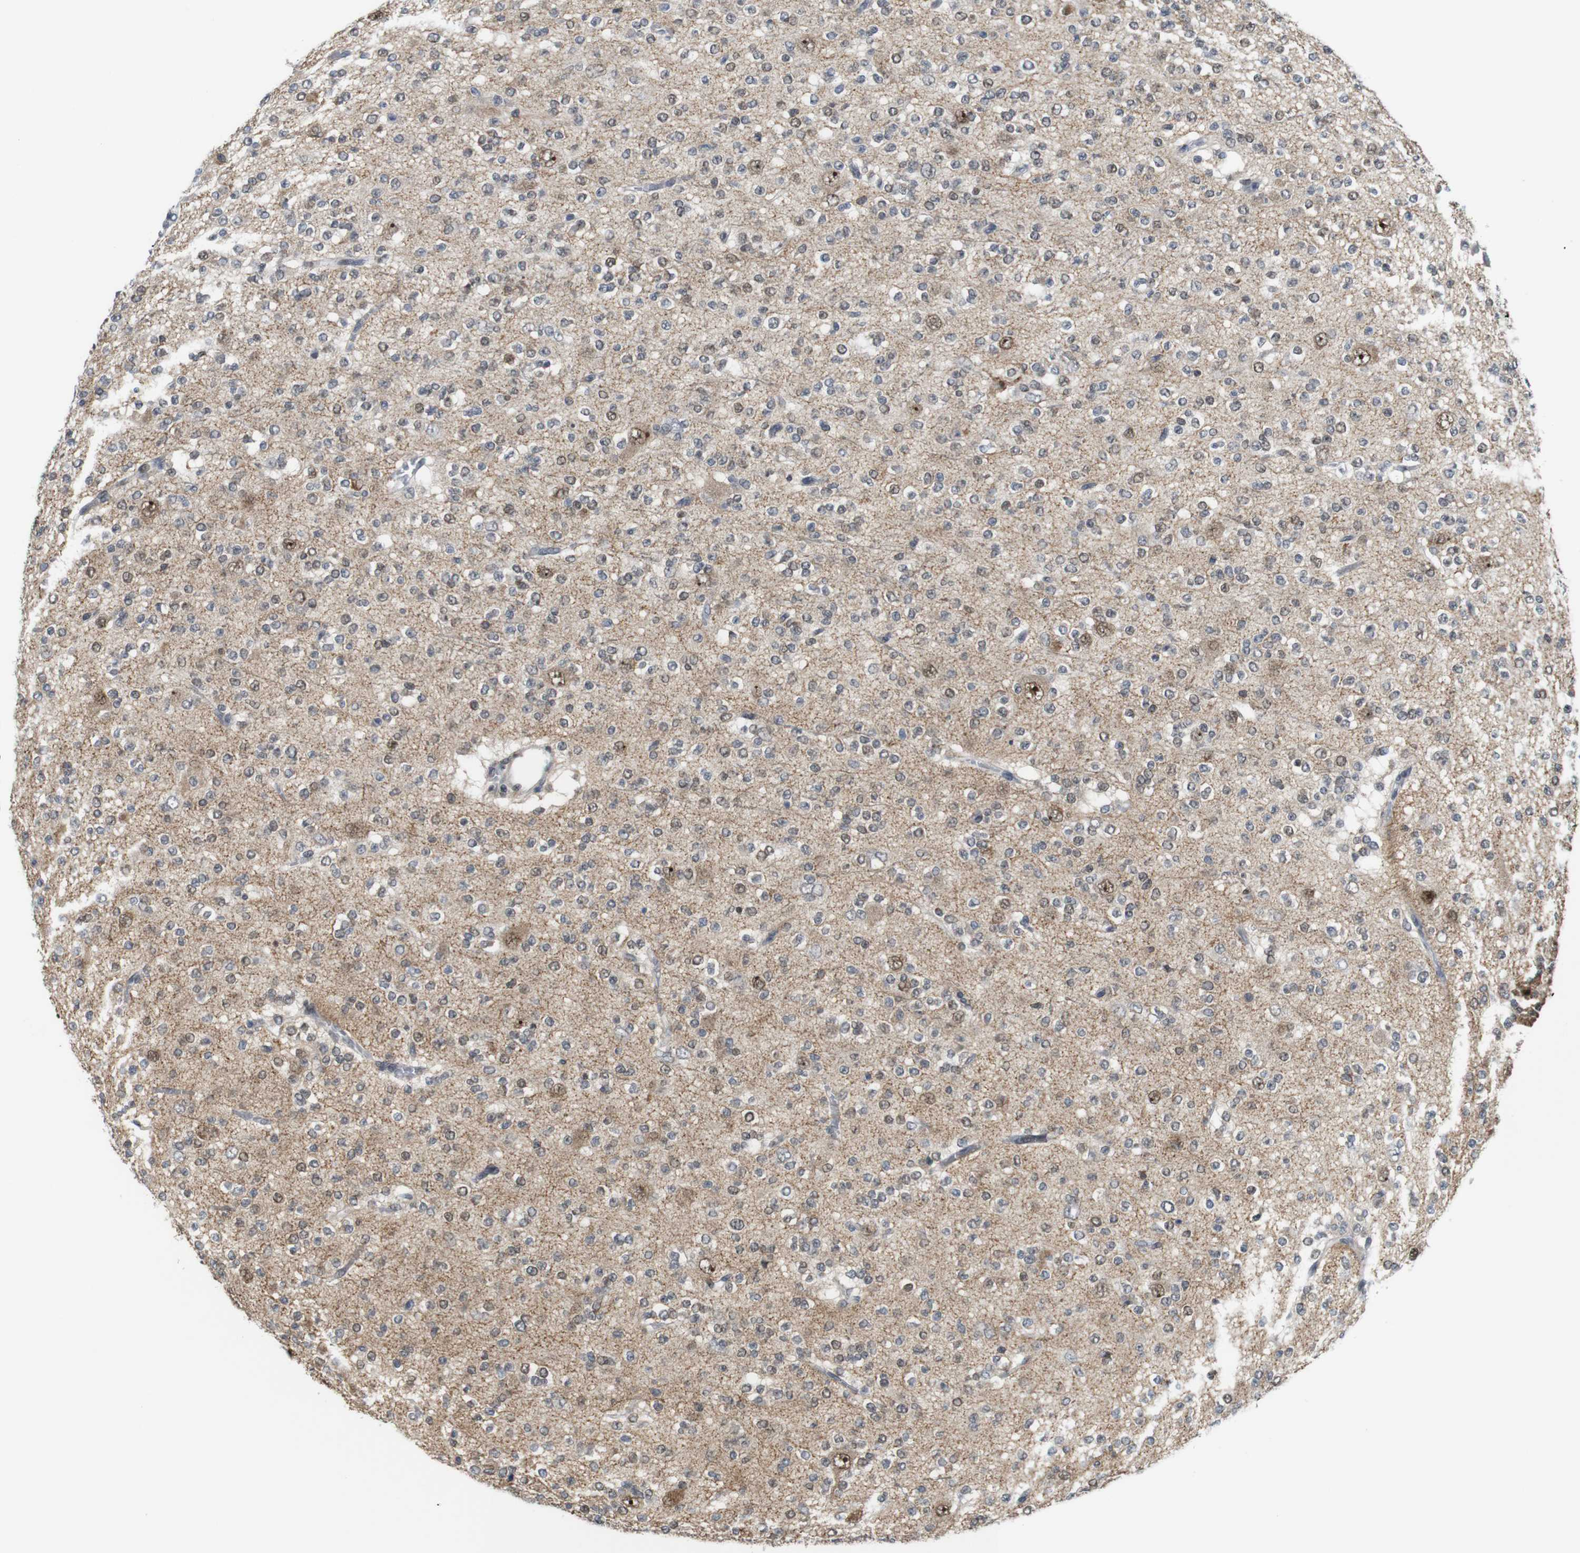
{"staining": {"intensity": "moderate", "quantity": "<25%", "location": "nuclear"}, "tissue": "glioma", "cell_type": "Tumor cells", "image_type": "cancer", "snomed": [{"axis": "morphology", "description": "Glioma, malignant, Low grade"}, {"axis": "topography", "description": "Brain"}], "caption": "Brown immunohistochemical staining in human glioma demonstrates moderate nuclear staining in about <25% of tumor cells.", "gene": "PNMA8A", "patient": {"sex": "male", "age": 38}}